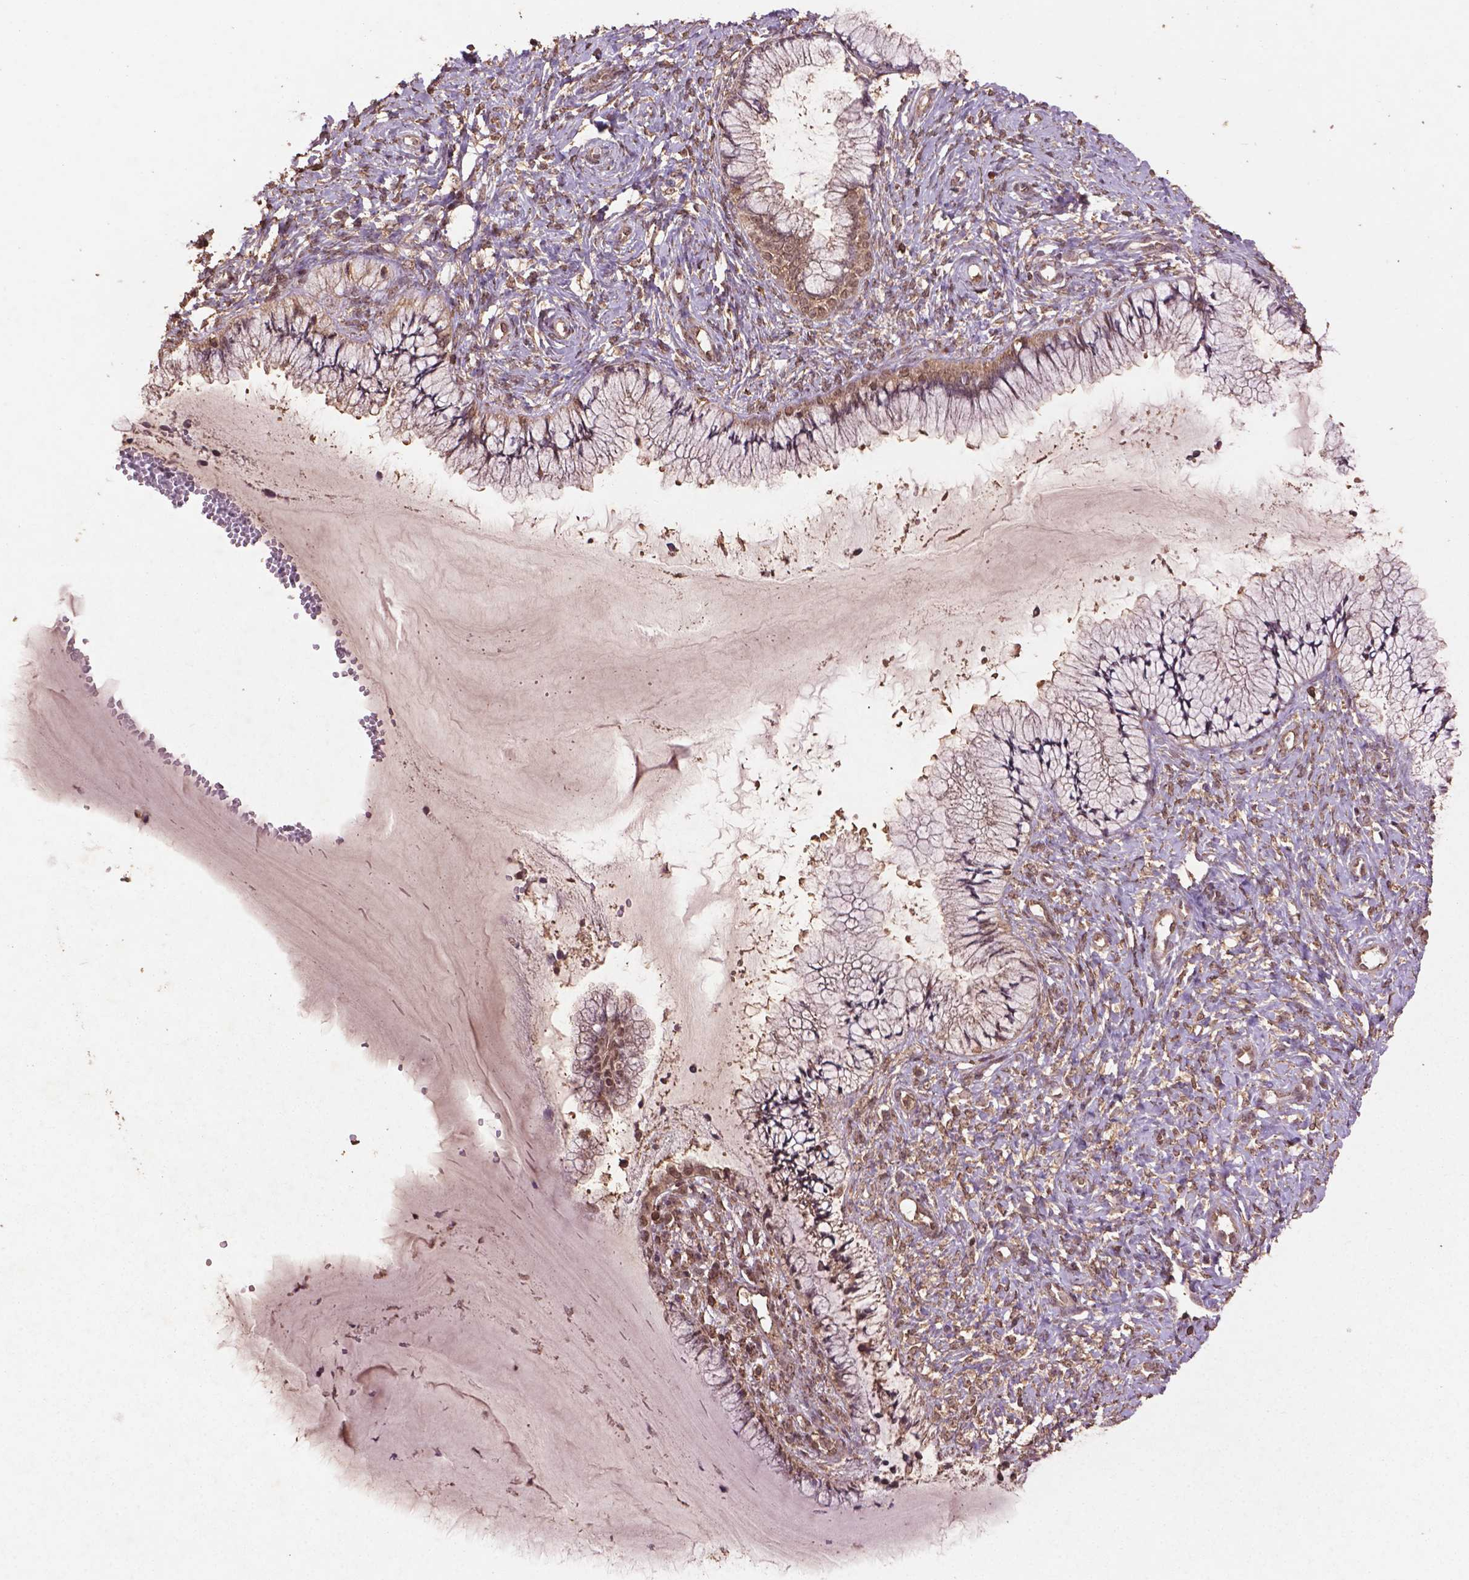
{"staining": {"intensity": "weak", "quantity": "<25%", "location": "cytoplasmic/membranous,nuclear"}, "tissue": "cervix", "cell_type": "Glandular cells", "image_type": "normal", "snomed": [{"axis": "morphology", "description": "Normal tissue, NOS"}, {"axis": "topography", "description": "Cervix"}], "caption": "IHC image of normal cervix: human cervix stained with DAB (3,3'-diaminobenzidine) demonstrates no significant protein expression in glandular cells.", "gene": "BABAM1", "patient": {"sex": "female", "age": 37}}